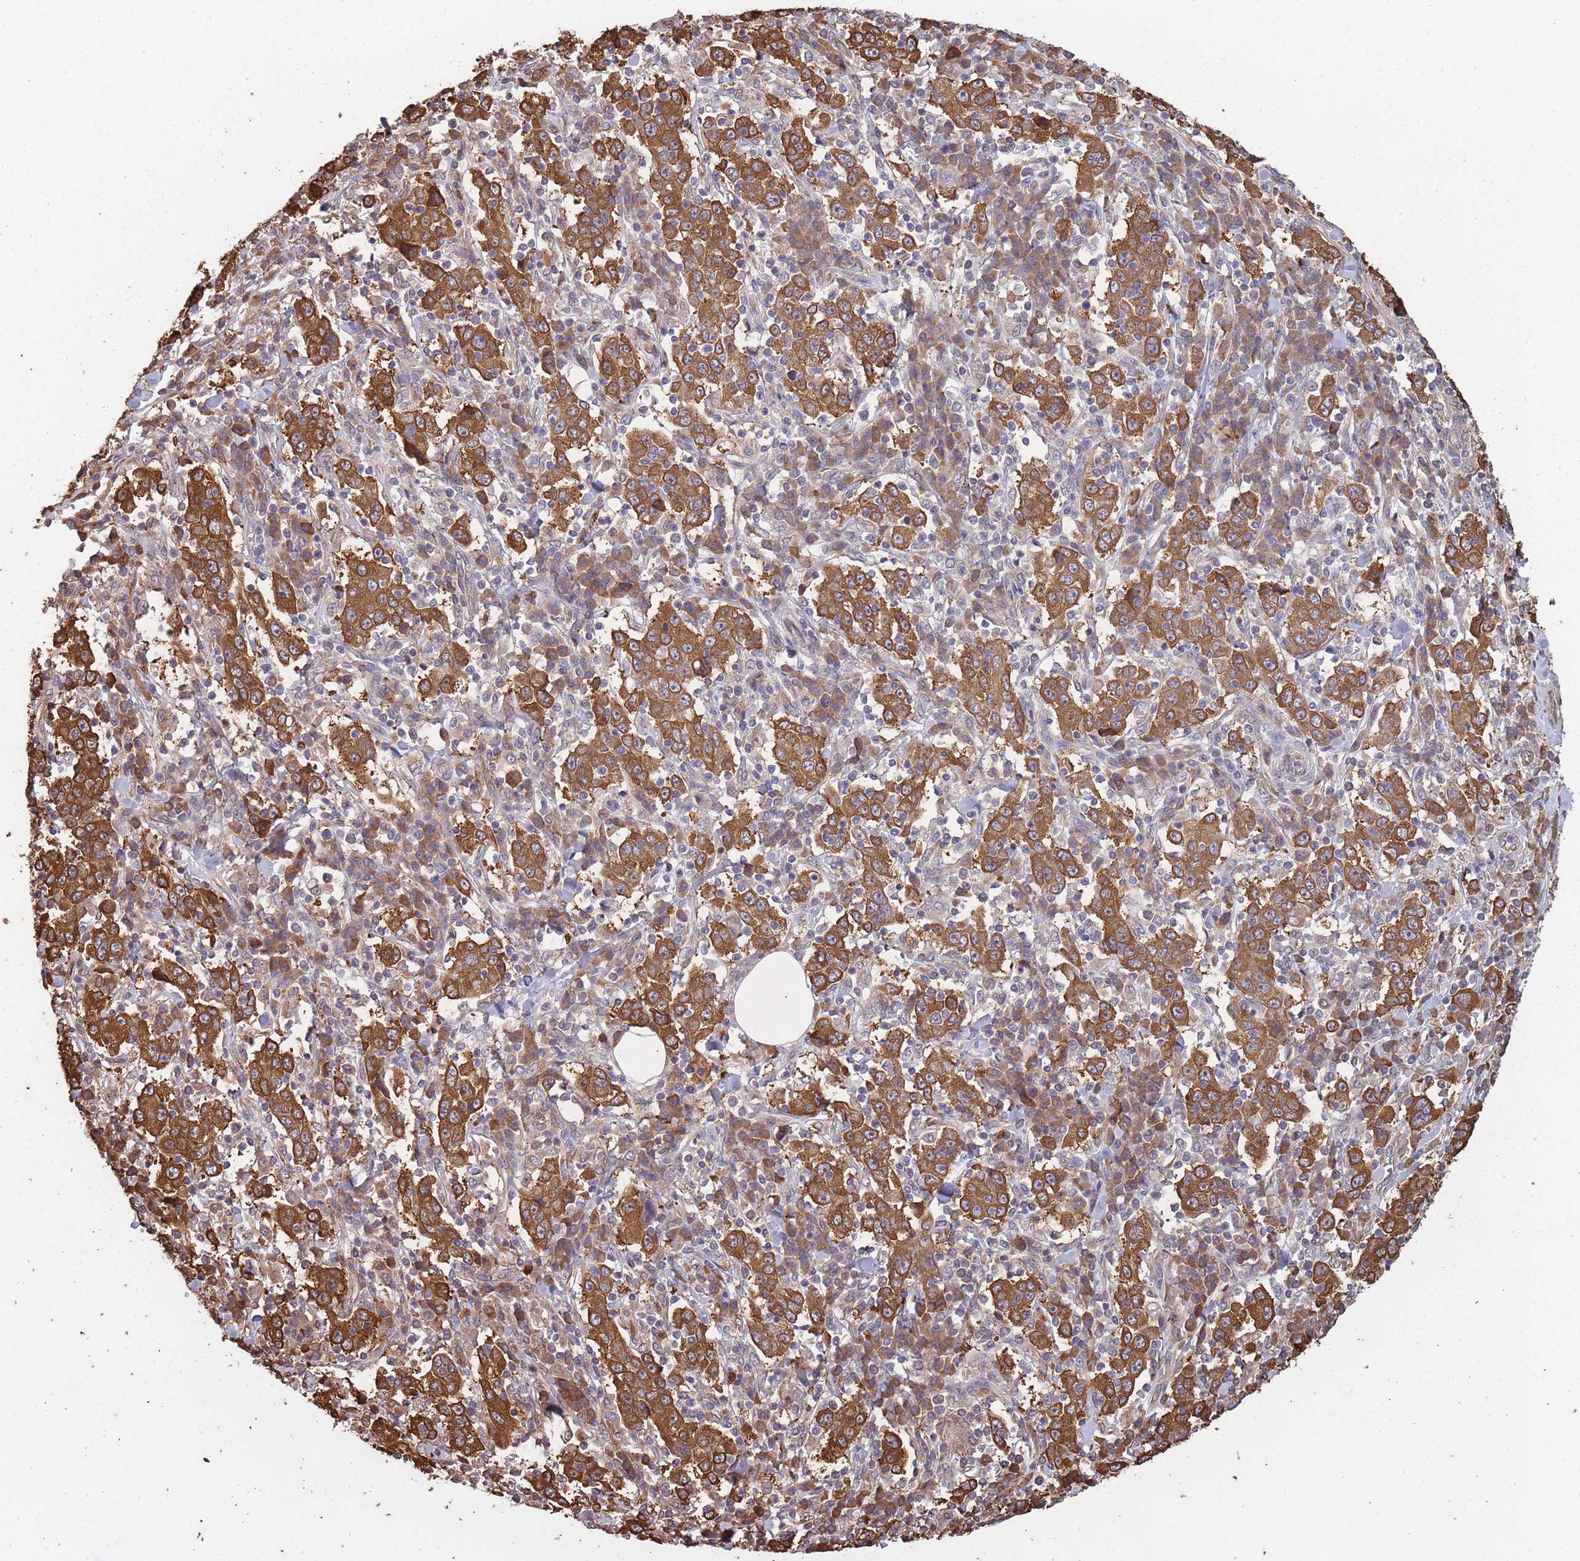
{"staining": {"intensity": "strong", "quantity": ">75%", "location": "cytoplasmic/membranous"}, "tissue": "stomach cancer", "cell_type": "Tumor cells", "image_type": "cancer", "snomed": [{"axis": "morphology", "description": "Normal tissue, NOS"}, {"axis": "morphology", "description": "Adenocarcinoma, NOS"}, {"axis": "topography", "description": "Stomach, upper"}, {"axis": "topography", "description": "Stomach"}], "caption": "This photomicrograph shows stomach cancer (adenocarcinoma) stained with IHC to label a protein in brown. The cytoplasmic/membranous of tumor cells show strong positivity for the protein. Nuclei are counter-stained blue.", "gene": "ARL13B", "patient": {"sex": "male", "age": 59}}